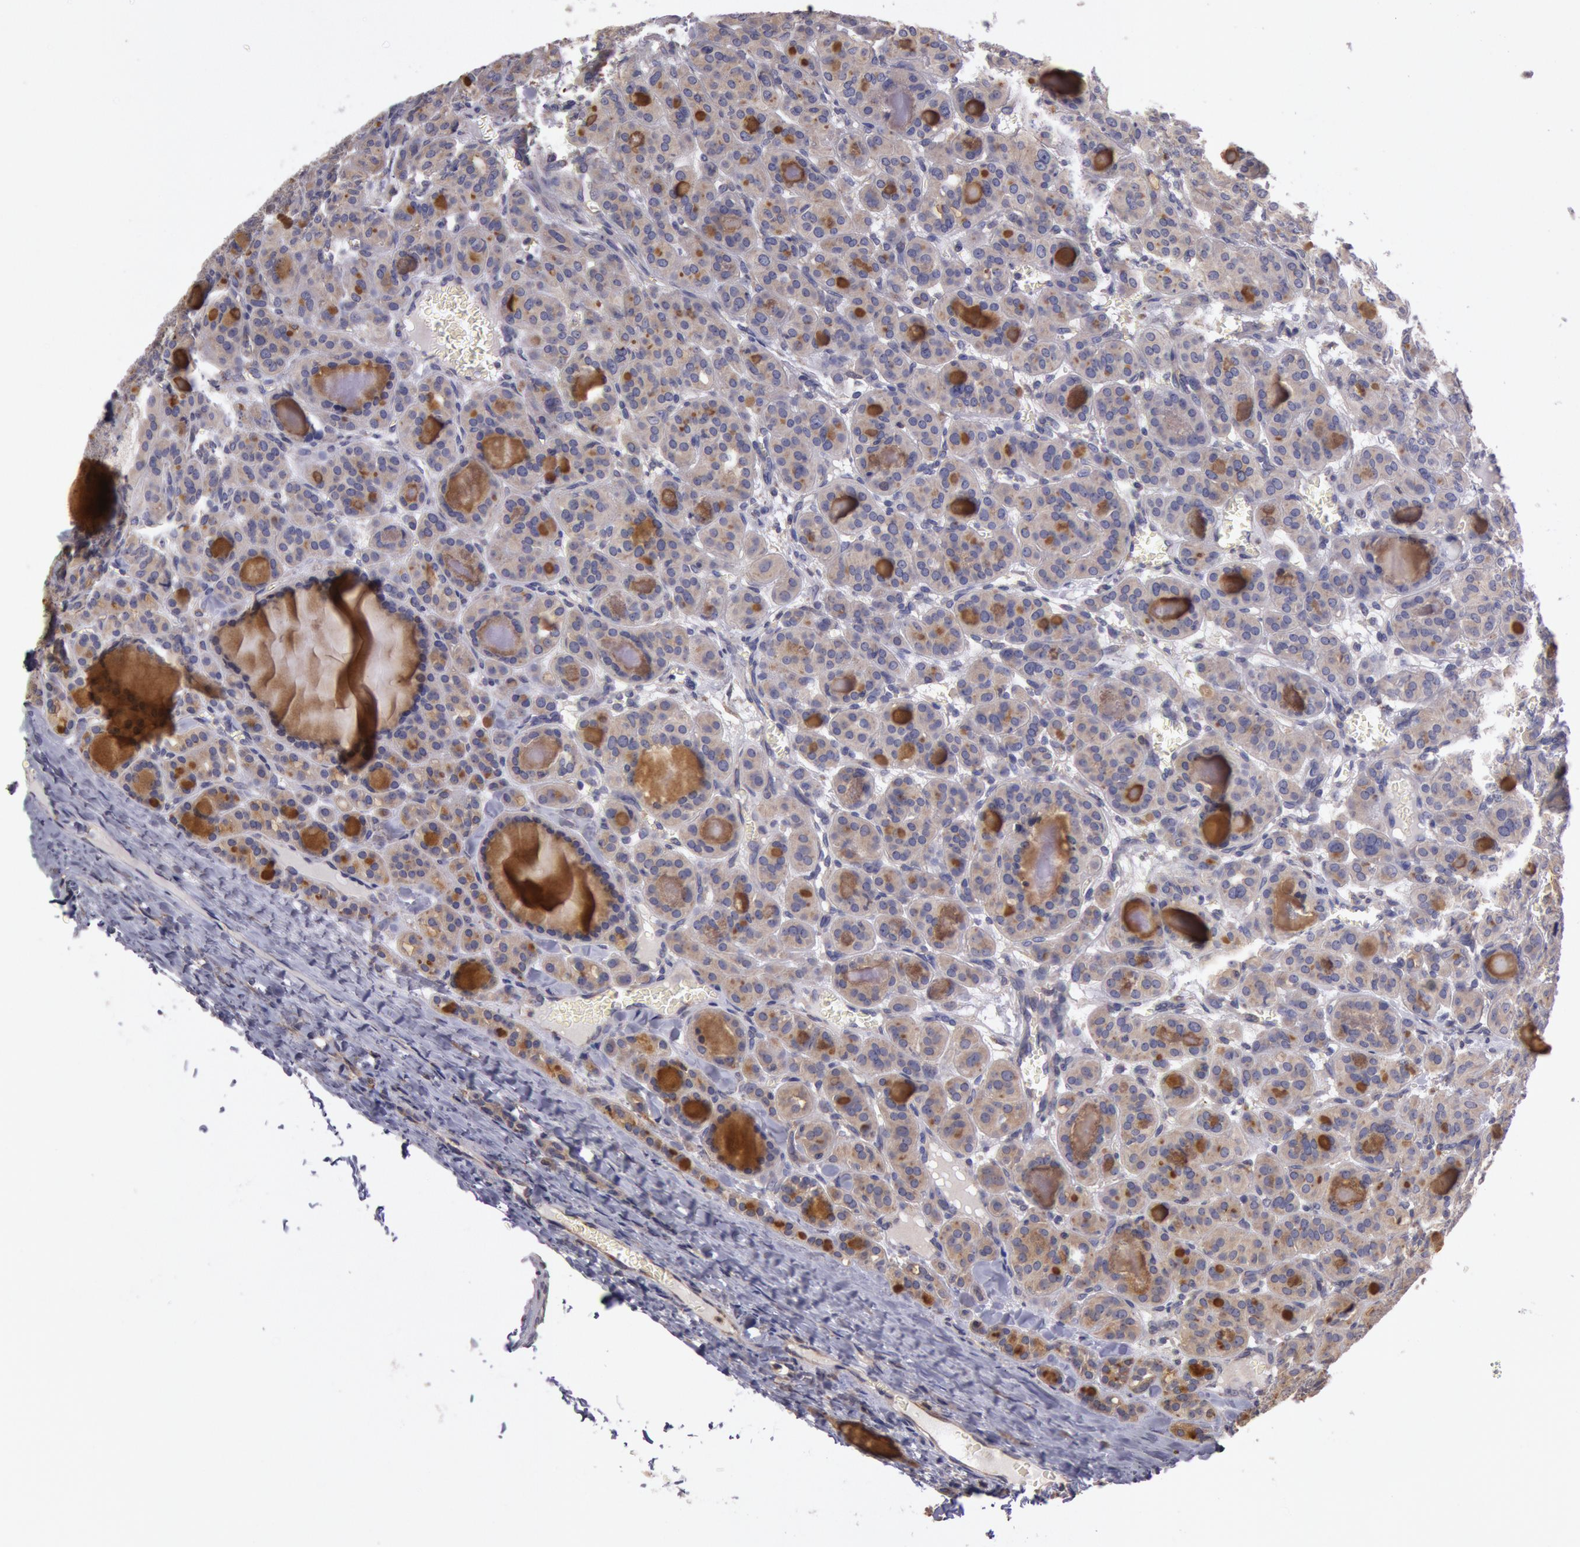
{"staining": {"intensity": "weak", "quantity": ">75%", "location": "cytoplasmic/membranous"}, "tissue": "thyroid cancer", "cell_type": "Tumor cells", "image_type": "cancer", "snomed": [{"axis": "morphology", "description": "Follicular adenoma carcinoma, NOS"}, {"axis": "topography", "description": "Thyroid gland"}], "caption": "This is a micrograph of immunohistochemistry staining of follicular adenoma carcinoma (thyroid), which shows weak staining in the cytoplasmic/membranous of tumor cells.", "gene": "NMT2", "patient": {"sex": "female", "age": 71}}